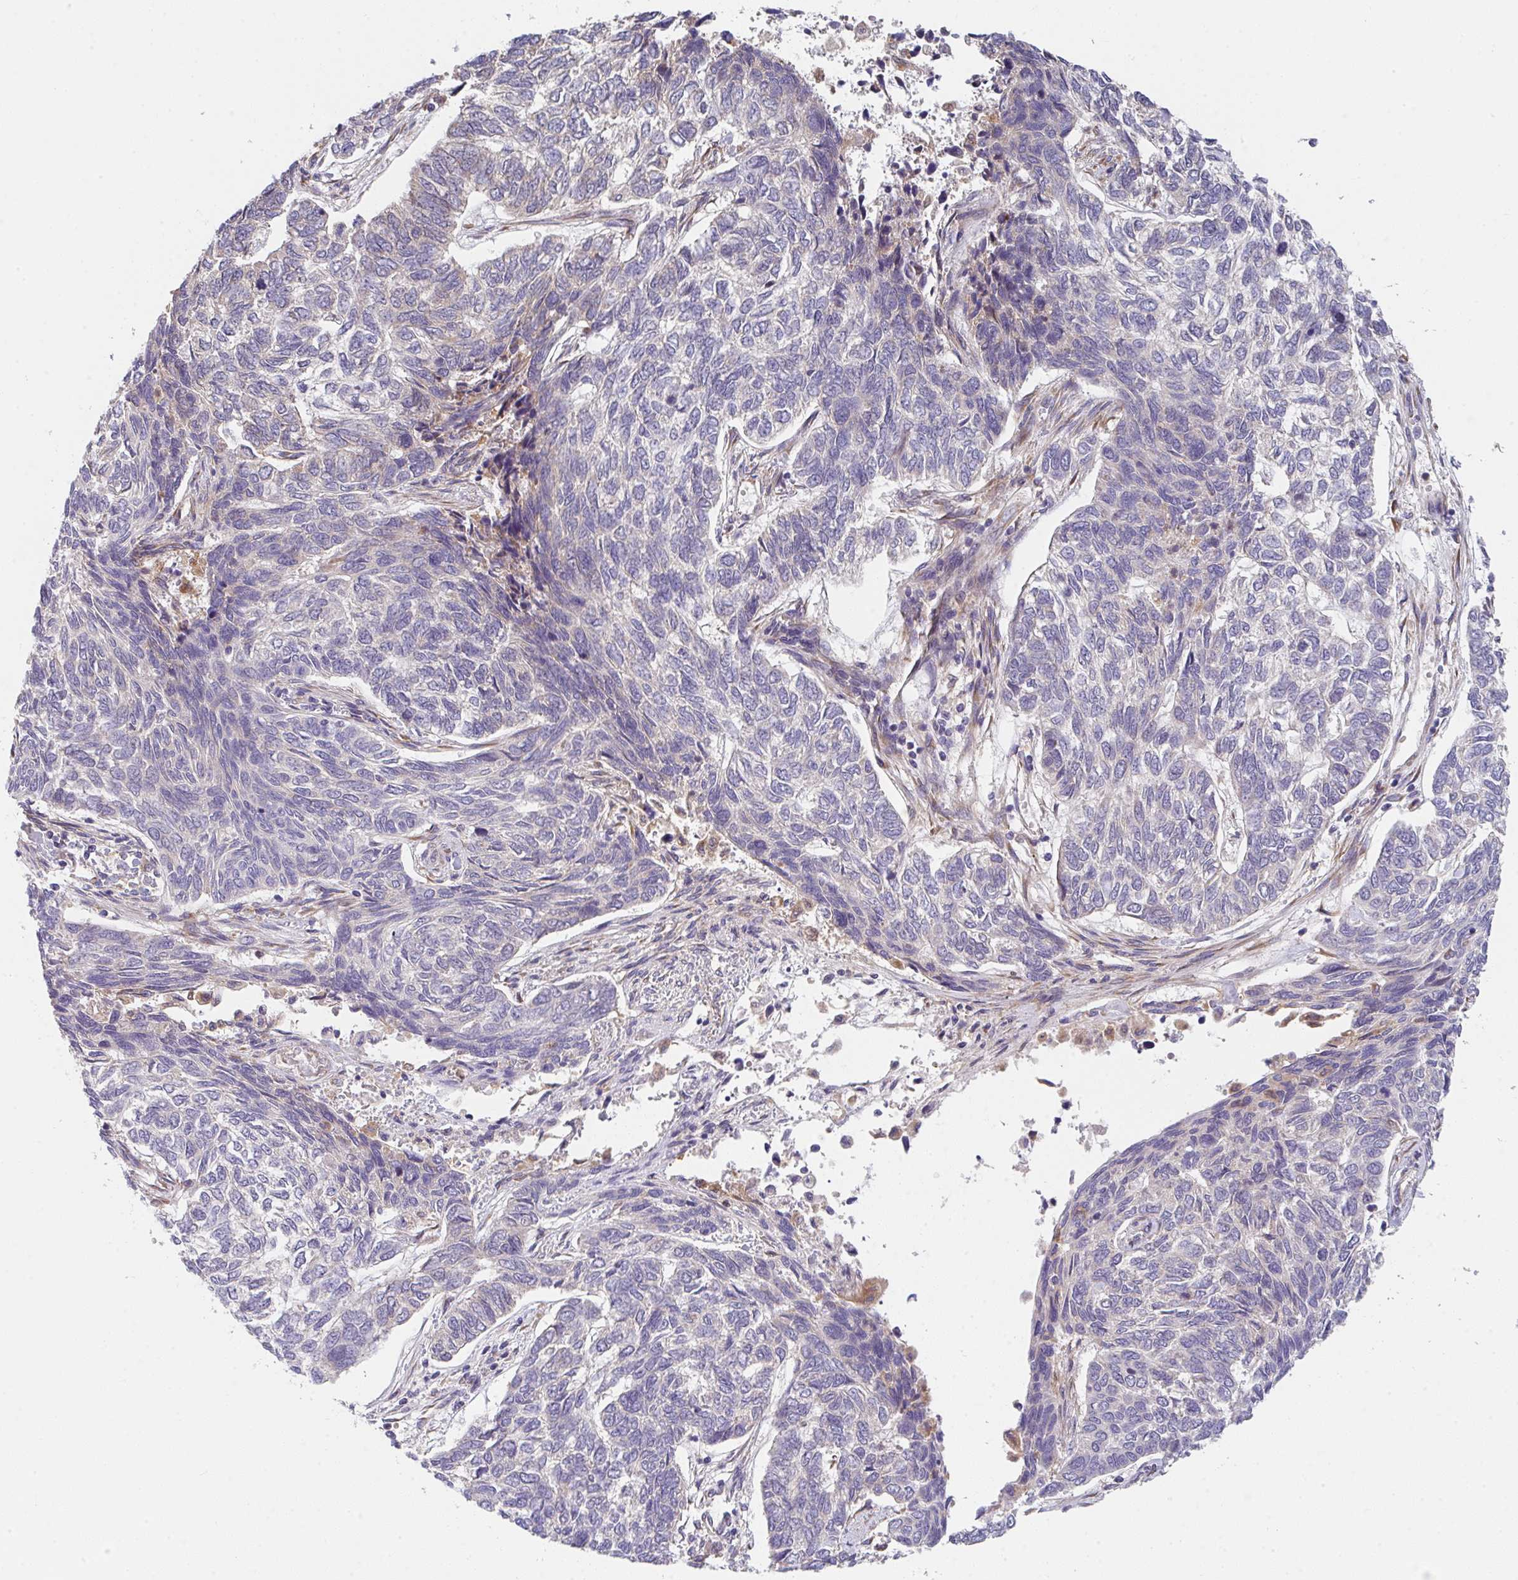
{"staining": {"intensity": "negative", "quantity": "none", "location": "none"}, "tissue": "skin cancer", "cell_type": "Tumor cells", "image_type": "cancer", "snomed": [{"axis": "morphology", "description": "Basal cell carcinoma"}, {"axis": "topography", "description": "Skin"}], "caption": "The histopathology image displays no staining of tumor cells in skin basal cell carcinoma.", "gene": "TSPAN31", "patient": {"sex": "female", "age": 65}}